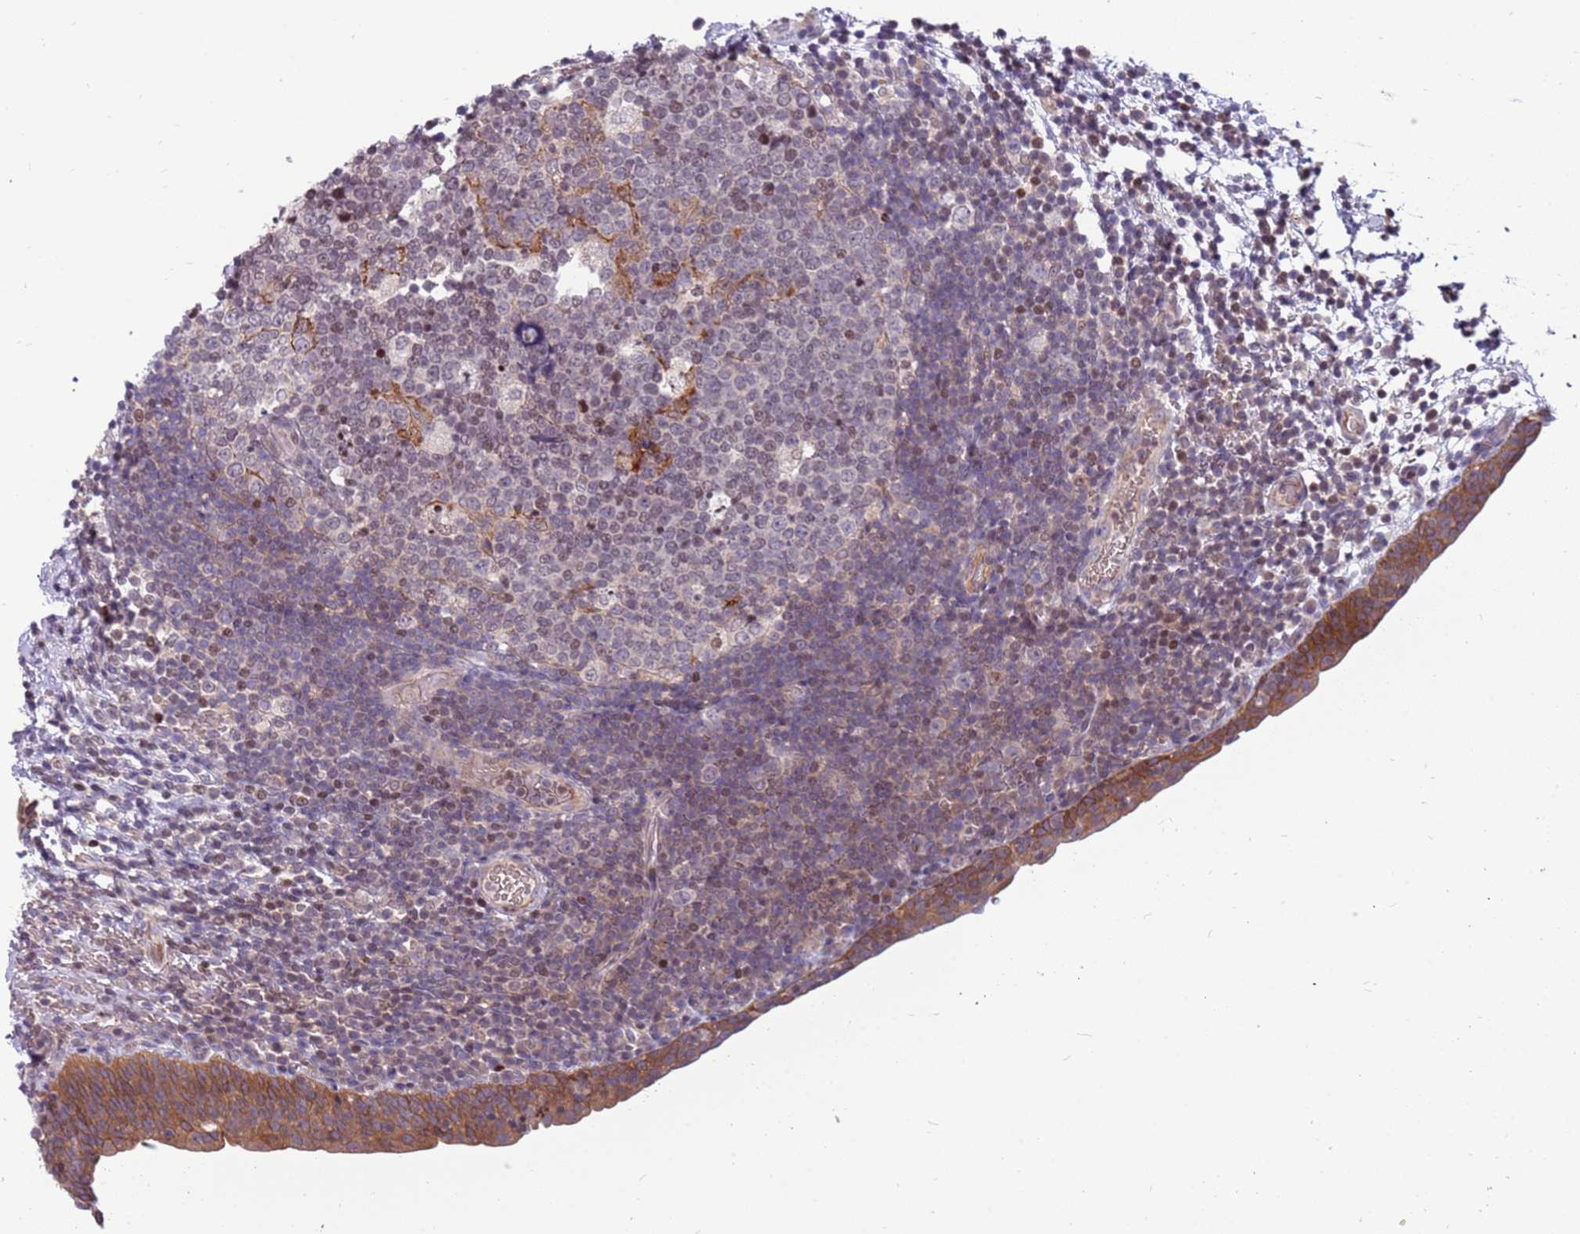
{"staining": {"intensity": "moderate", "quantity": ">75%", "location": "cytoplasmic/membranous"}, "tissue": "urinary bladder", "cell_type": "Urothelial cells", "image_type": "normal", "snomed": [{"axis": "morphology", "description": "Normal tissue, NOS"}, {"axis": "topography", "description": "Urinary bladder"}], "caption": "Protein analysis of benign urinary bladder exhibits moderate cytoplasmic/membranous positivity in approximately >75% of urothelial cells.", "gene": "ARHGEF35", "patient": {"sex": "male", "age": 83}}